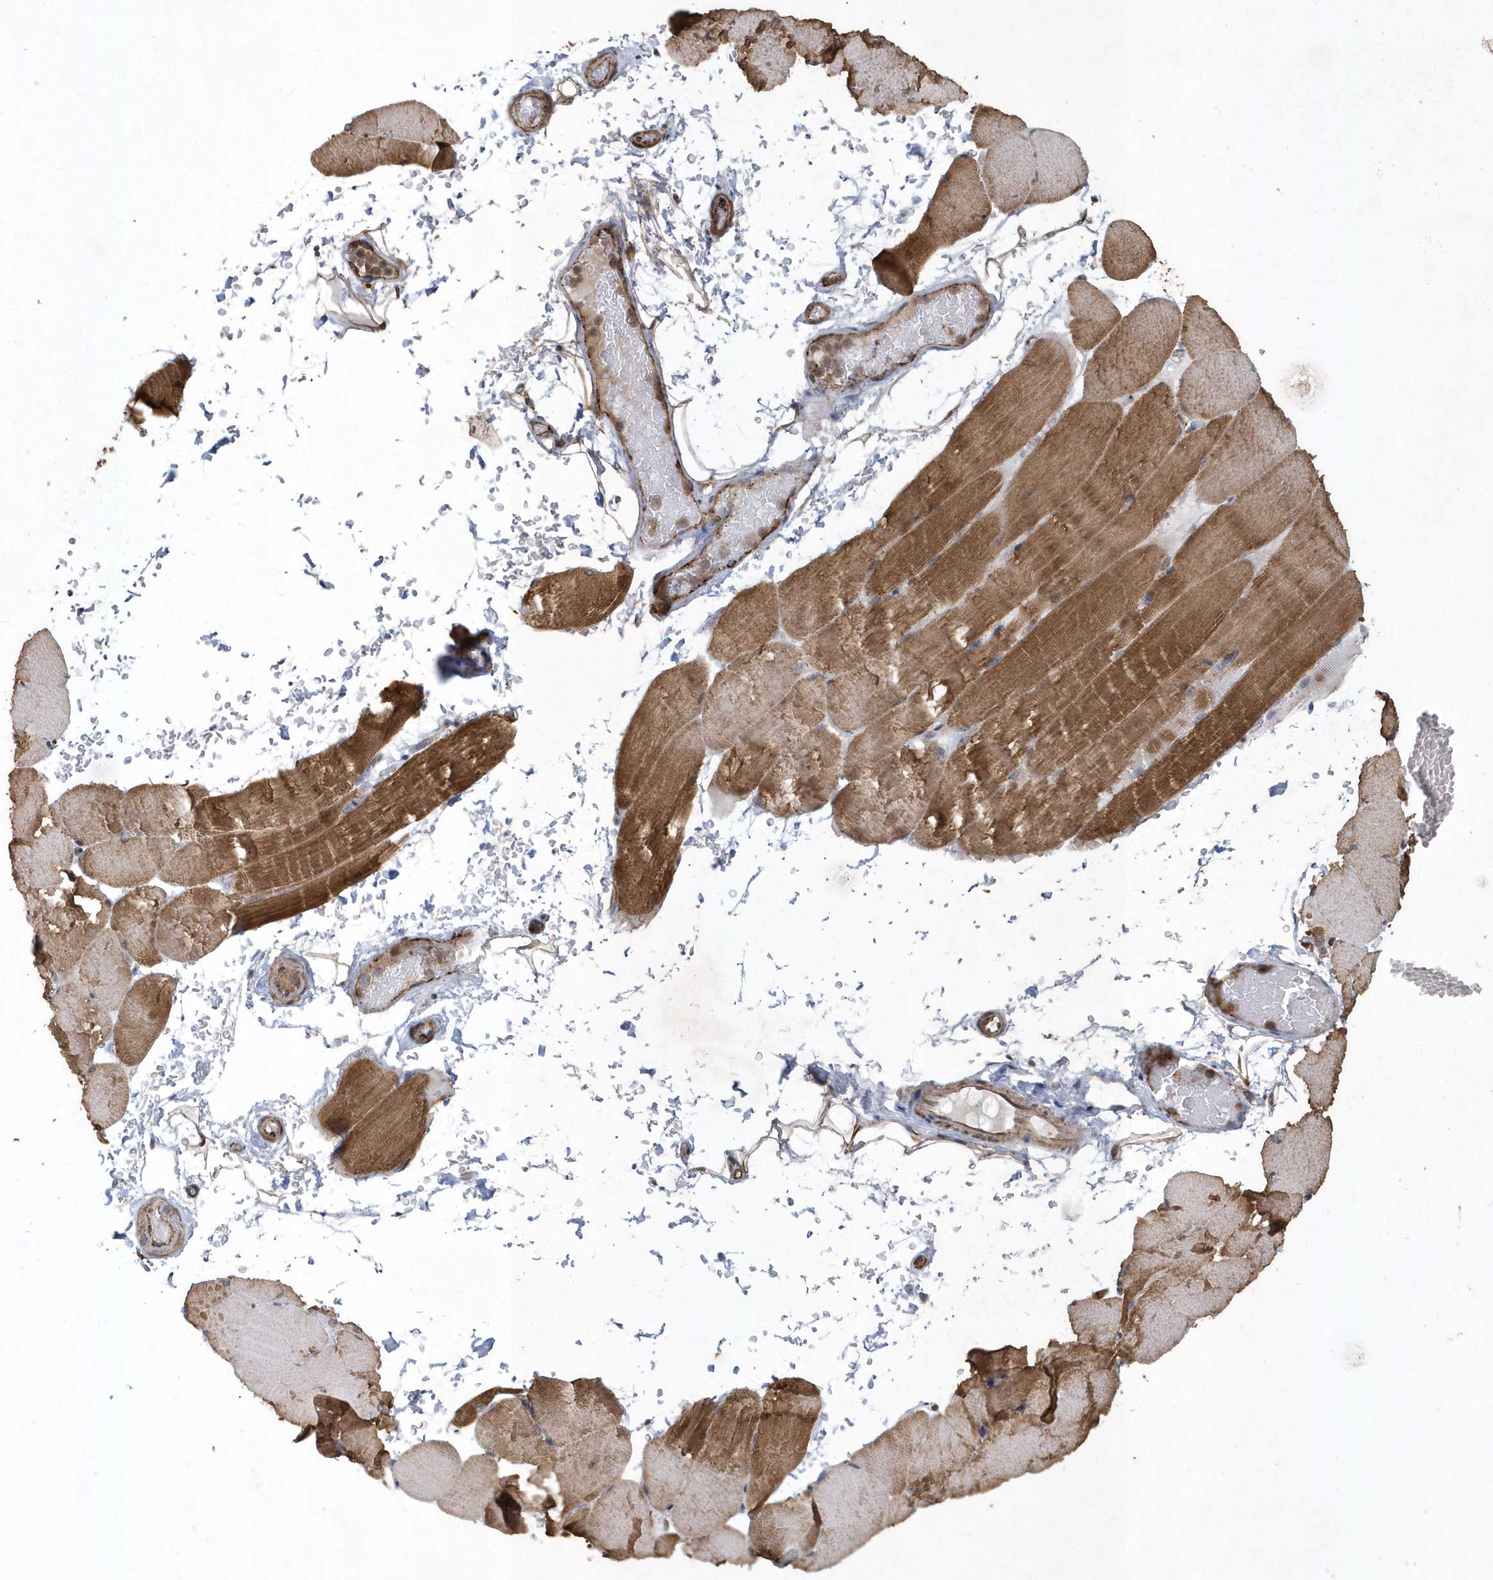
{"staining": {"intensity": "moderate", "quantity": ">75%", "location": "cytoplasmic/membranous"}, "tissue": "skeletal muscle", "cell_type": "Myocytes", "image_type": "normal", "snomed": [{"axis": "morphology", "description": "Normal tissue, NOS"}, {"axis": "topography", "description": "Skeletal muscle"}, {"axis": "topography", "description": "Parathyroid gland"}], "caption": "Immunohistochemistry (IHC) of normal human skeletal muscle displays medium levels of moderate cytoplasmic/membranous staining in approximately >75% of myocytes.", "gene": "N4BP2", "patient": {"sex": "female", "age": 37}}